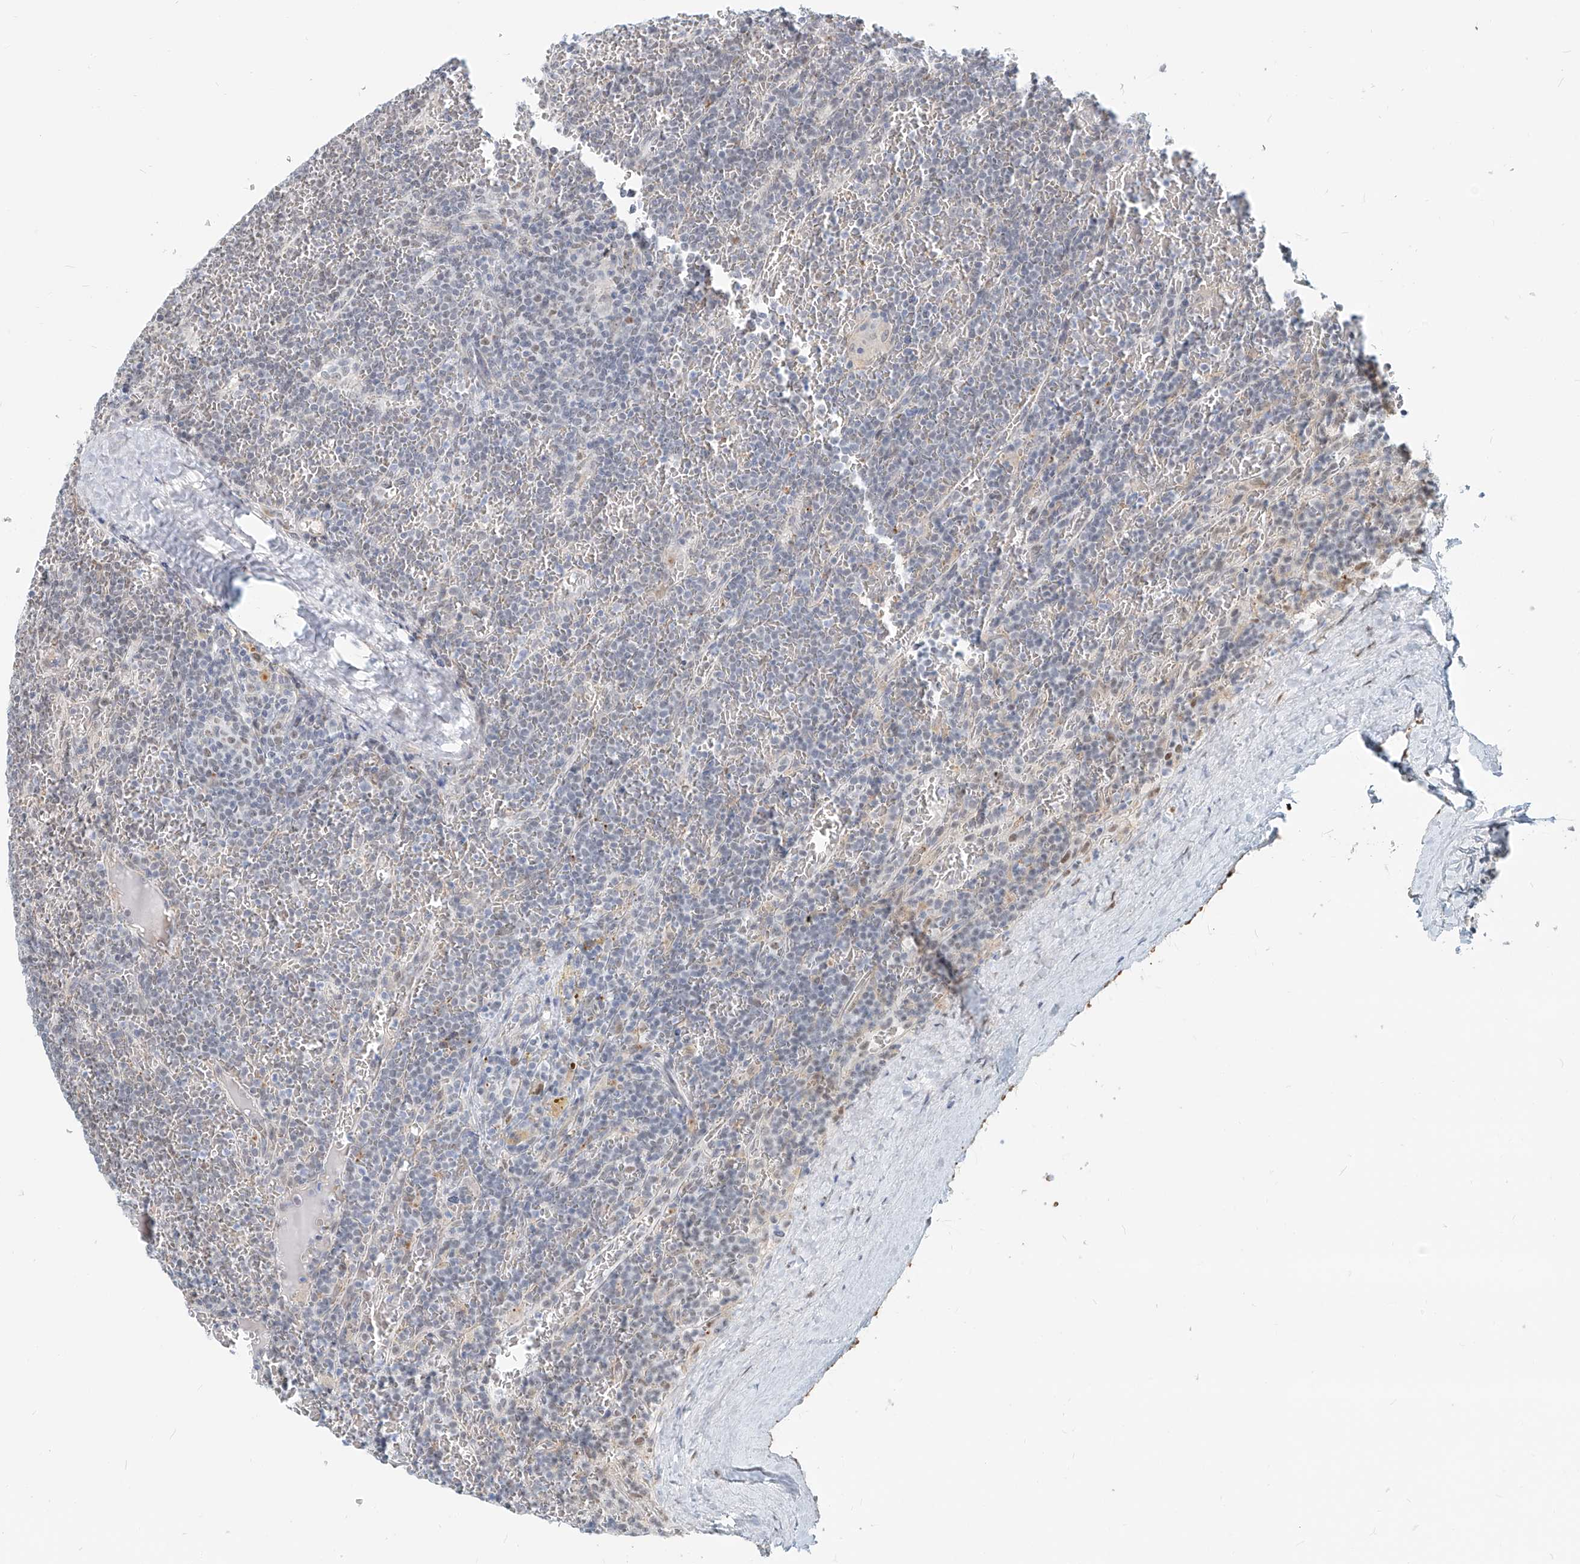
{"staining": {"intensity": "negative", "quantity": "none", "location": "none"}, "tissue": "lymphoma", "cell_type": "Tumor cells", "image_type": "cancer", "snomed": [{"axis": "morphology", "description": "Malignant lymphoma, non-Hodgkin's type, Low grade"}, {"axis": "topography", "description": "Spleen"}], "caption": "An IHC histopathology image of malignant lymphoma, non-Hodgkin's type (low-grade) is shown. There is no staining in tumor cells of malignant lymphoma, non-Hodgkin's type (low-grade).", "gene": "SASH1", "patient": {"sex": "female", "age": 19}}